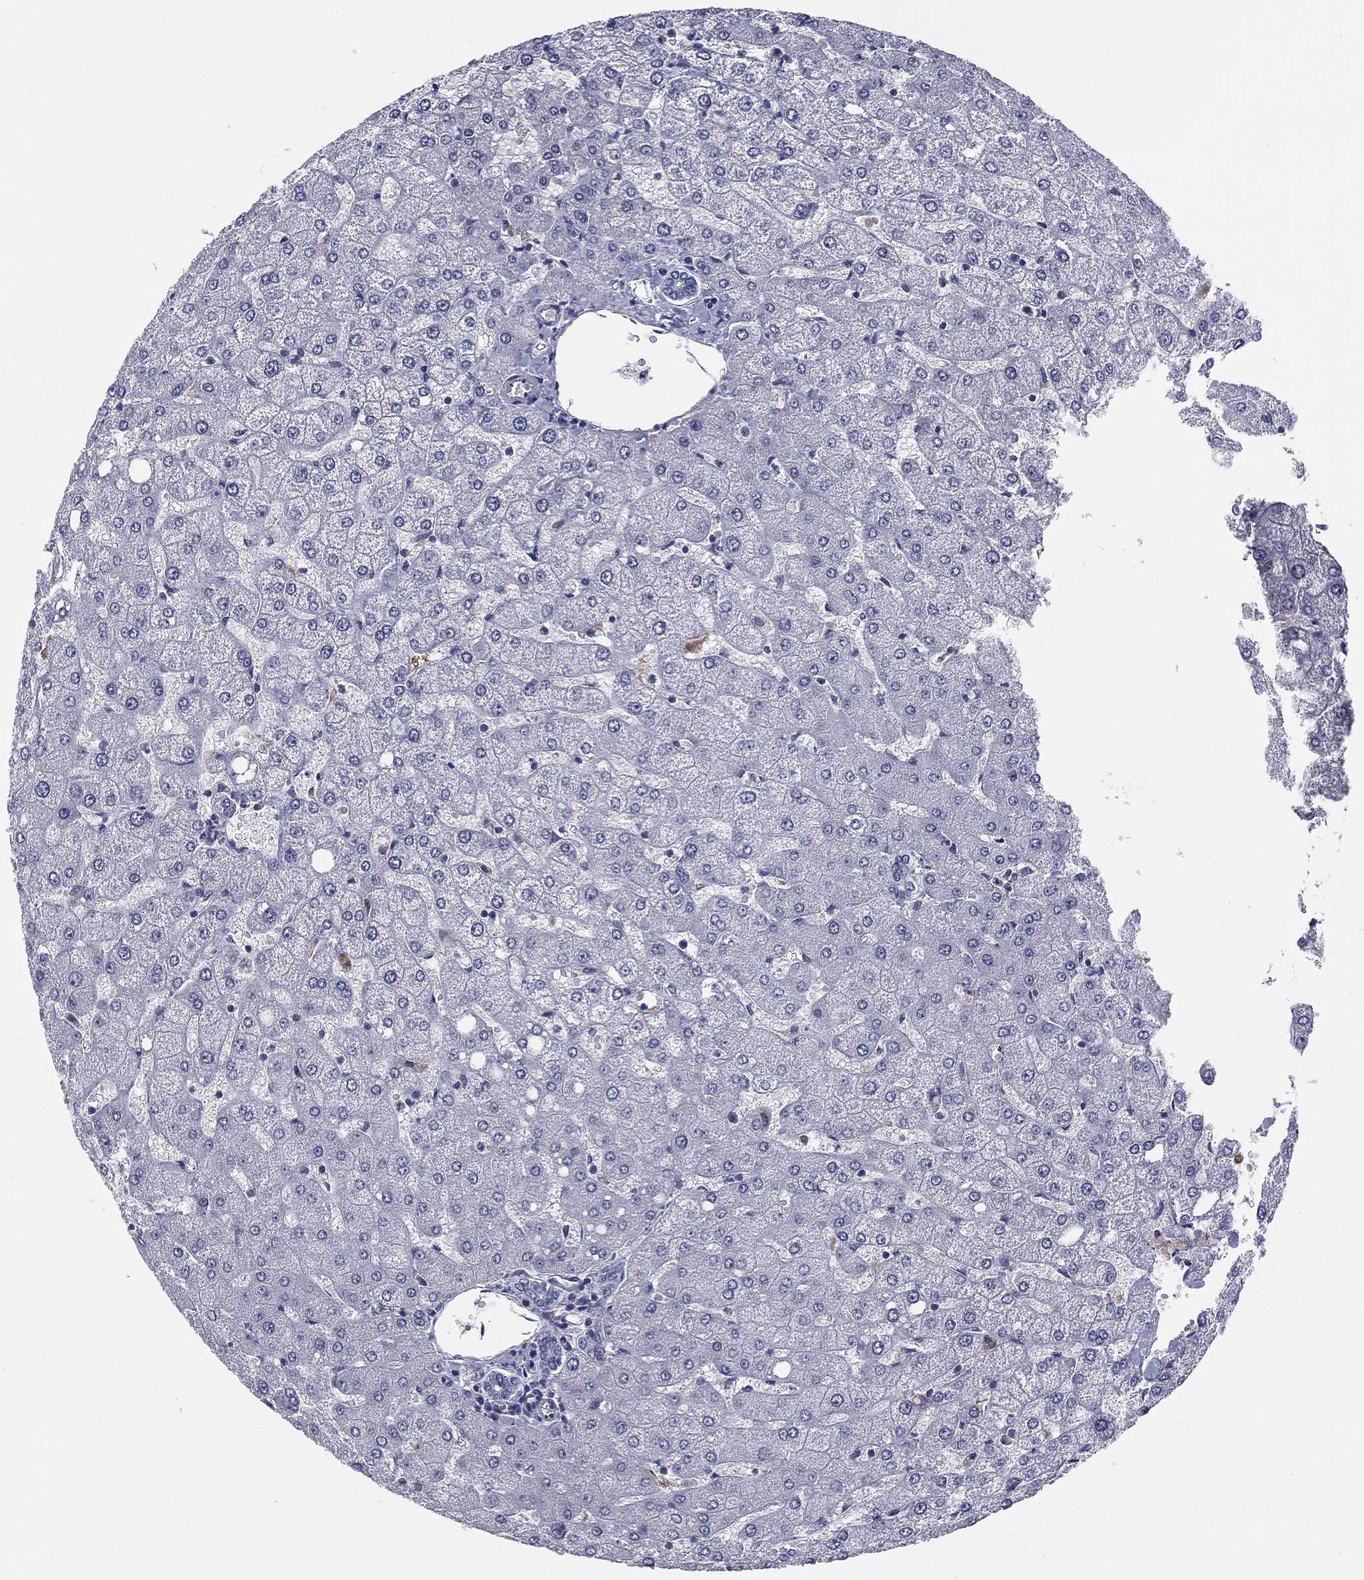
{"staining": {"intensity": "negative", "quantity": "none", "location": "none"}, "tissue": "liver", "cell_type": "Cholangiocytes", "image_type": "normal", "snomed": [{"axis": "morphology", "description": "Normal tissue, NOS"}, {"axis": "topography", "description": "Liver"}], "caption": "High power microscopy photomicrograph of an IHC micrograph of normal liver, revealing no significant expression in cholangiocytes. (DAB (3,3'-diaminobenzidine) immunohistochemistry (IHC) visualized using brightfield microscopy, high magnification).", "gene": "SCUBE1", "patient": {"sex": "female", "age": 54}}